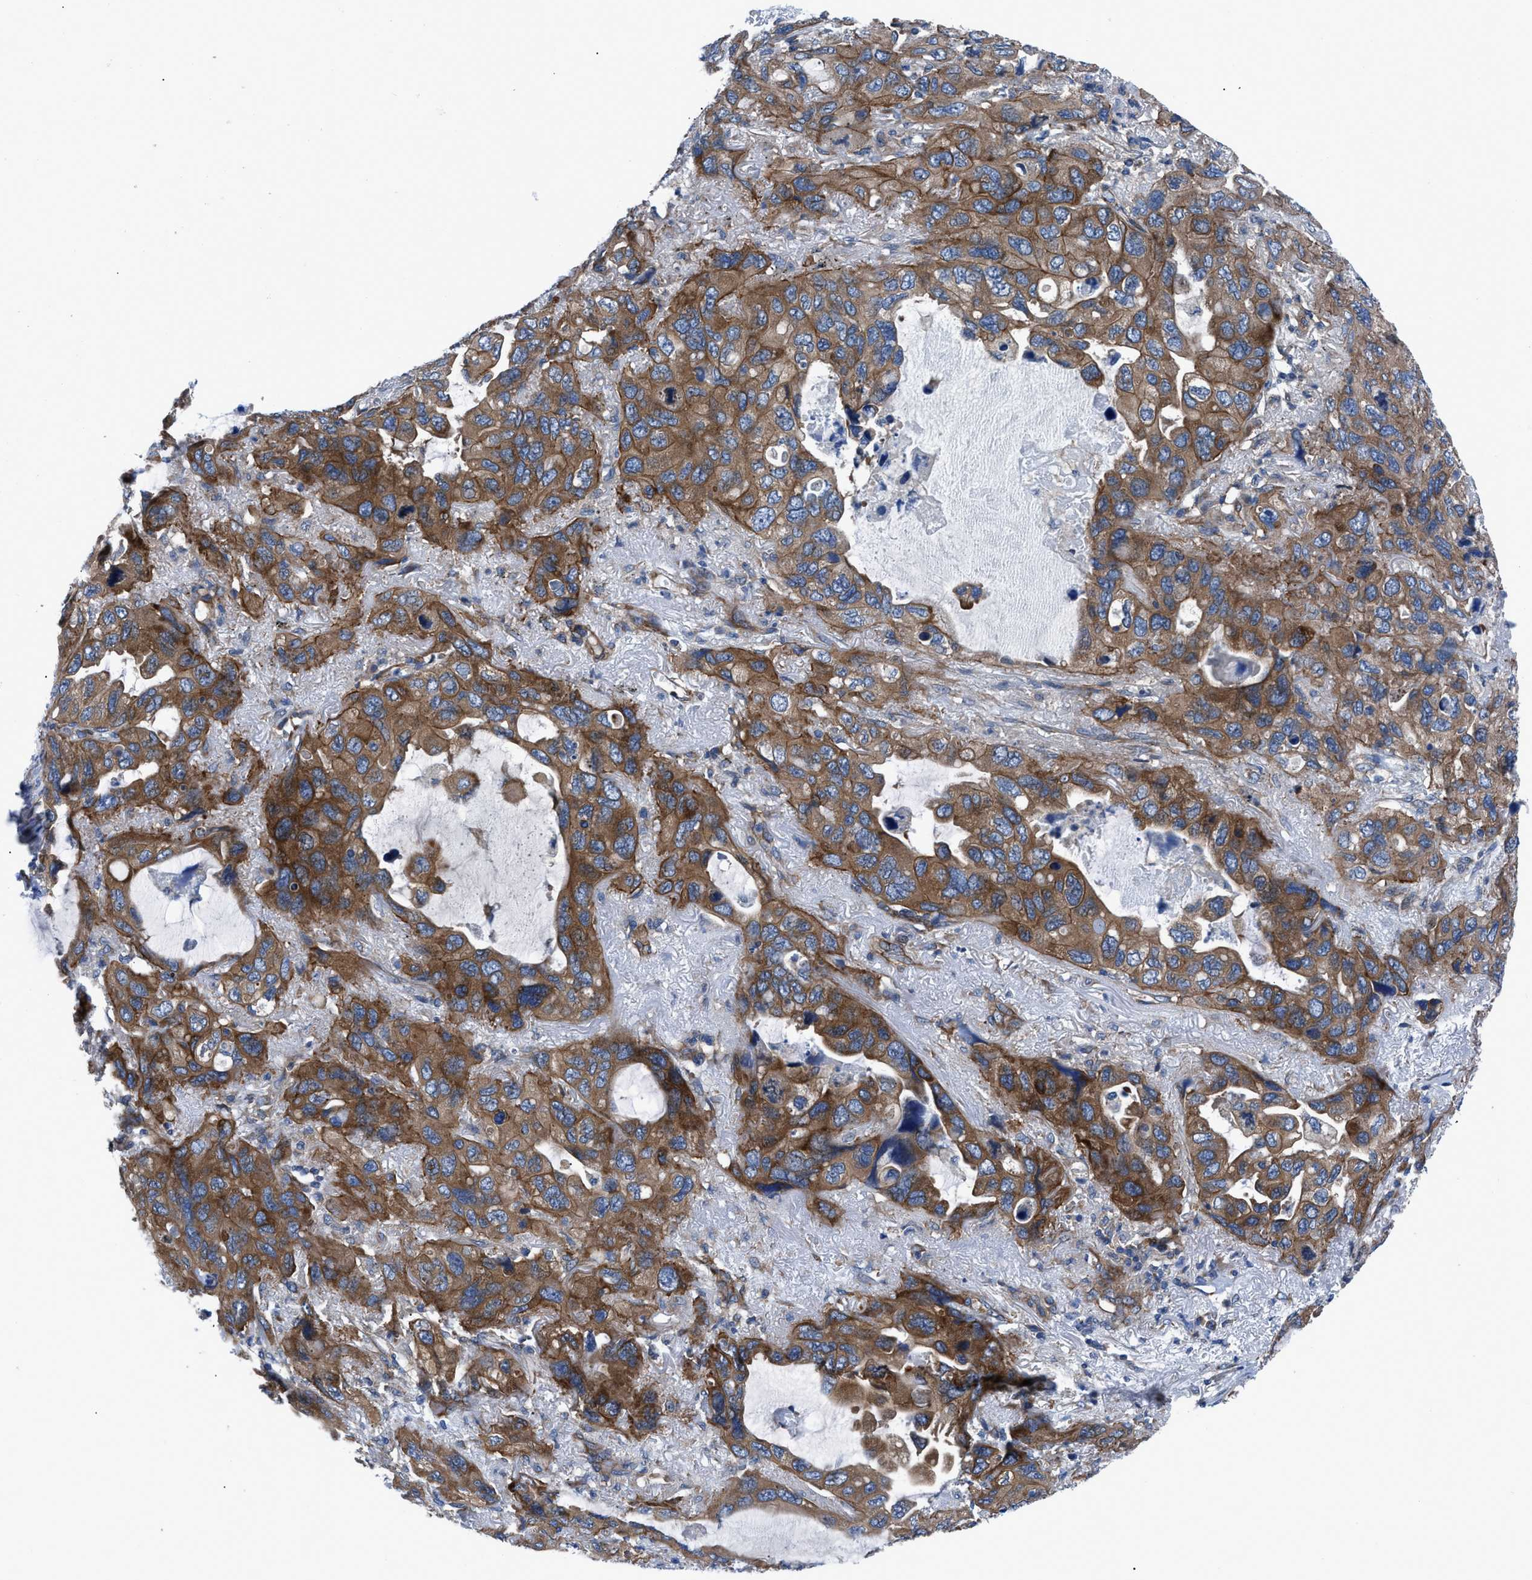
{"staining": {"intensity": "strong", "quantity": ">75%", "location": "cytoplasmic/membranous"}, "tissue": "lung cancer", "cell_type": "Tumor cells", "image_type": "cancer", "snomed": [{"axis": "morphology", "description": "Squamous cell carcinoma, NOS"}, {"axis": "topography", "description": "Lung"}], "caption": "A photomicrograph of lung cancer (squamous cell carcinoma) stained for a protein exhibits strong cytoplasmic/membranous brown staining in tumor cells. (Brightfield microscopy of DAB IHC at high magnification).", "gene": "TRIP4", "patient": {"sex": "female", "age": 73}}